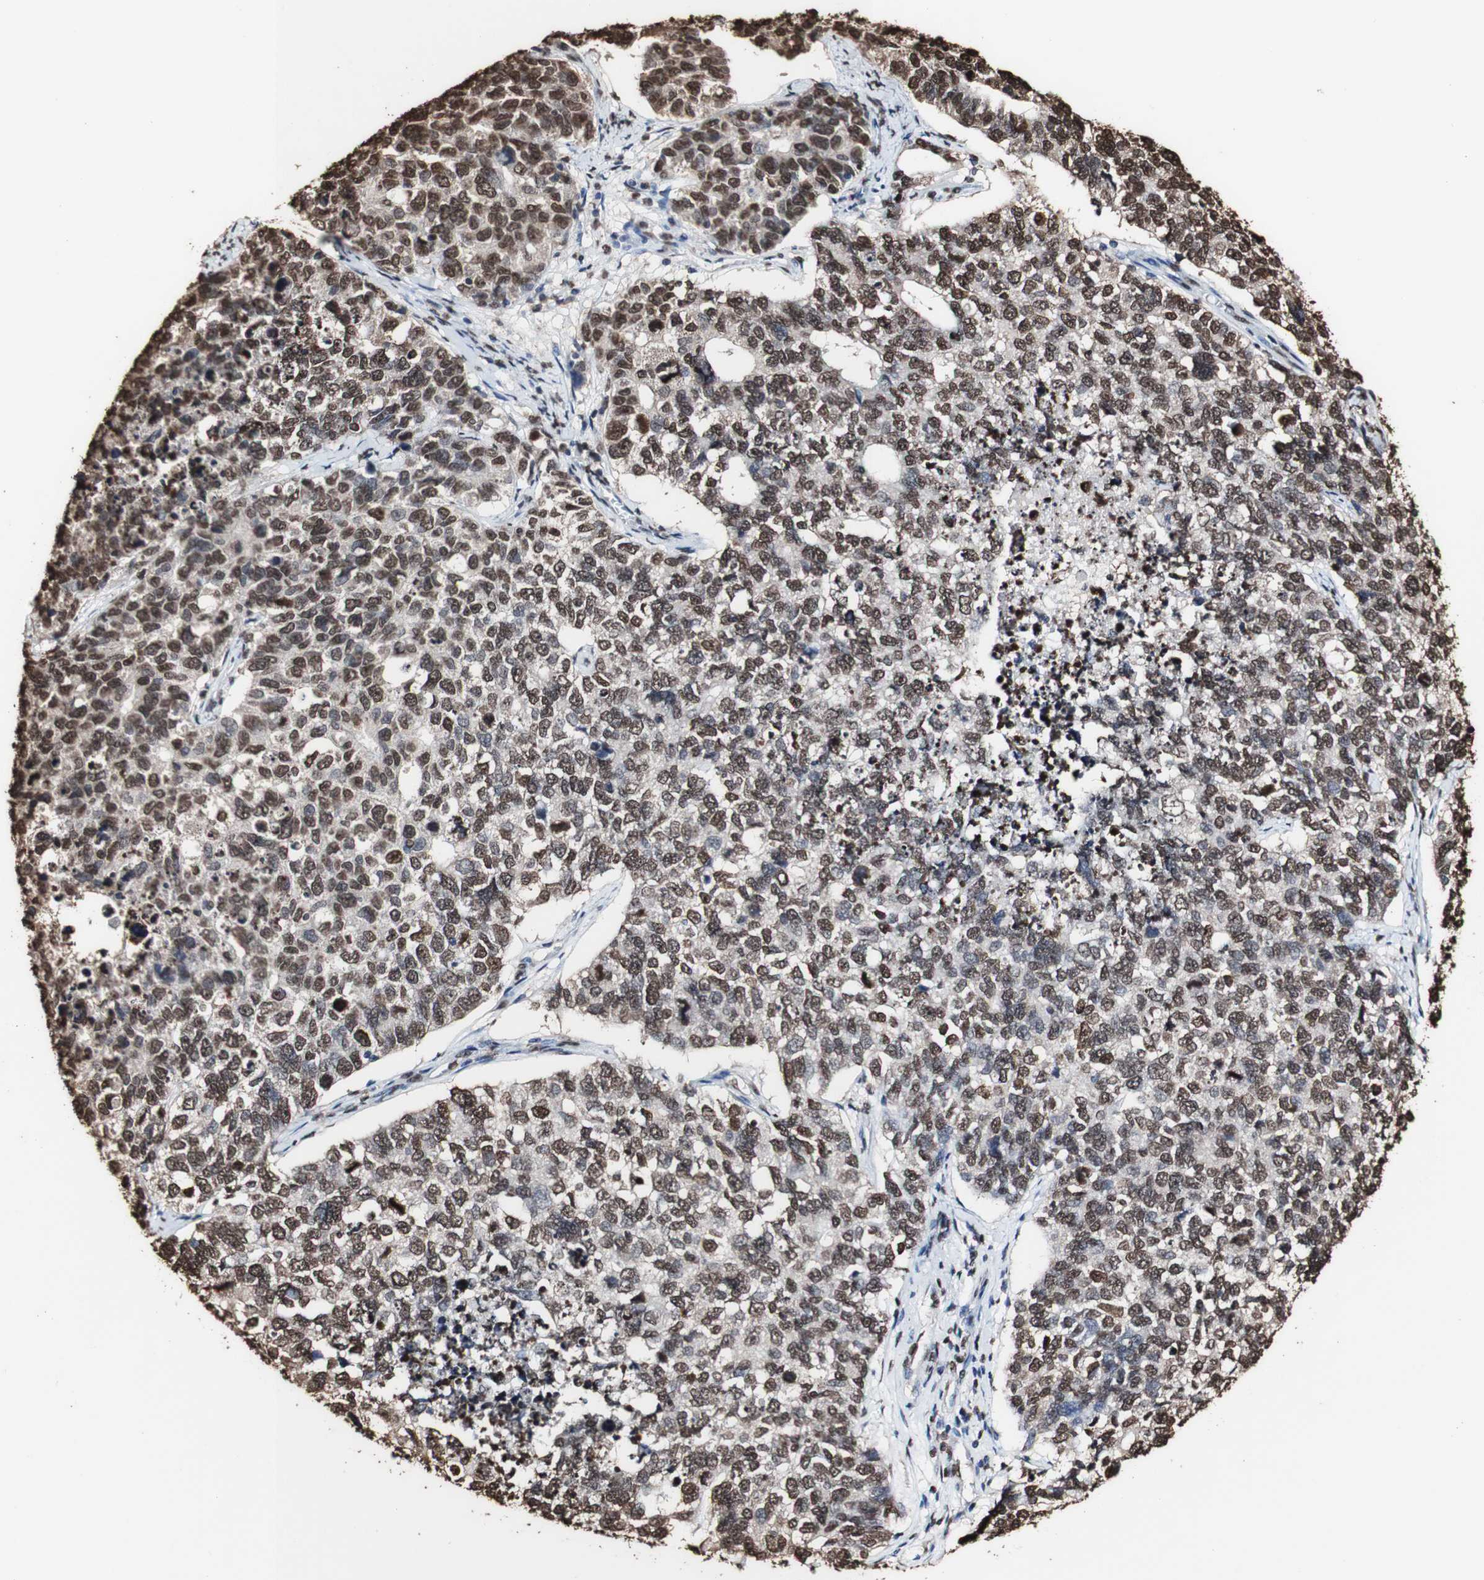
{"staining": {"intensity": "strong", "quantity": ">75%", "location": "cytoplasmic/membranous"}, "tissue": "cervical cancer", "cell_type": "Tumor cells", "image_type": "cancer", "snomed": [{"axis": "morphology", "description": "Squamous cell carcinoma, NOS"}, {"axis": "topography", "description": "Cervix"}], "caption": "Immunohistochemical staining of human squamous cell carcinoma (cervical) exhibits strong cytoplasmic/membranous protein positivity in approximately >75% of tumor cells.", "gene": "PIDD1", "patient": {"sex": "female", "age": 63}}